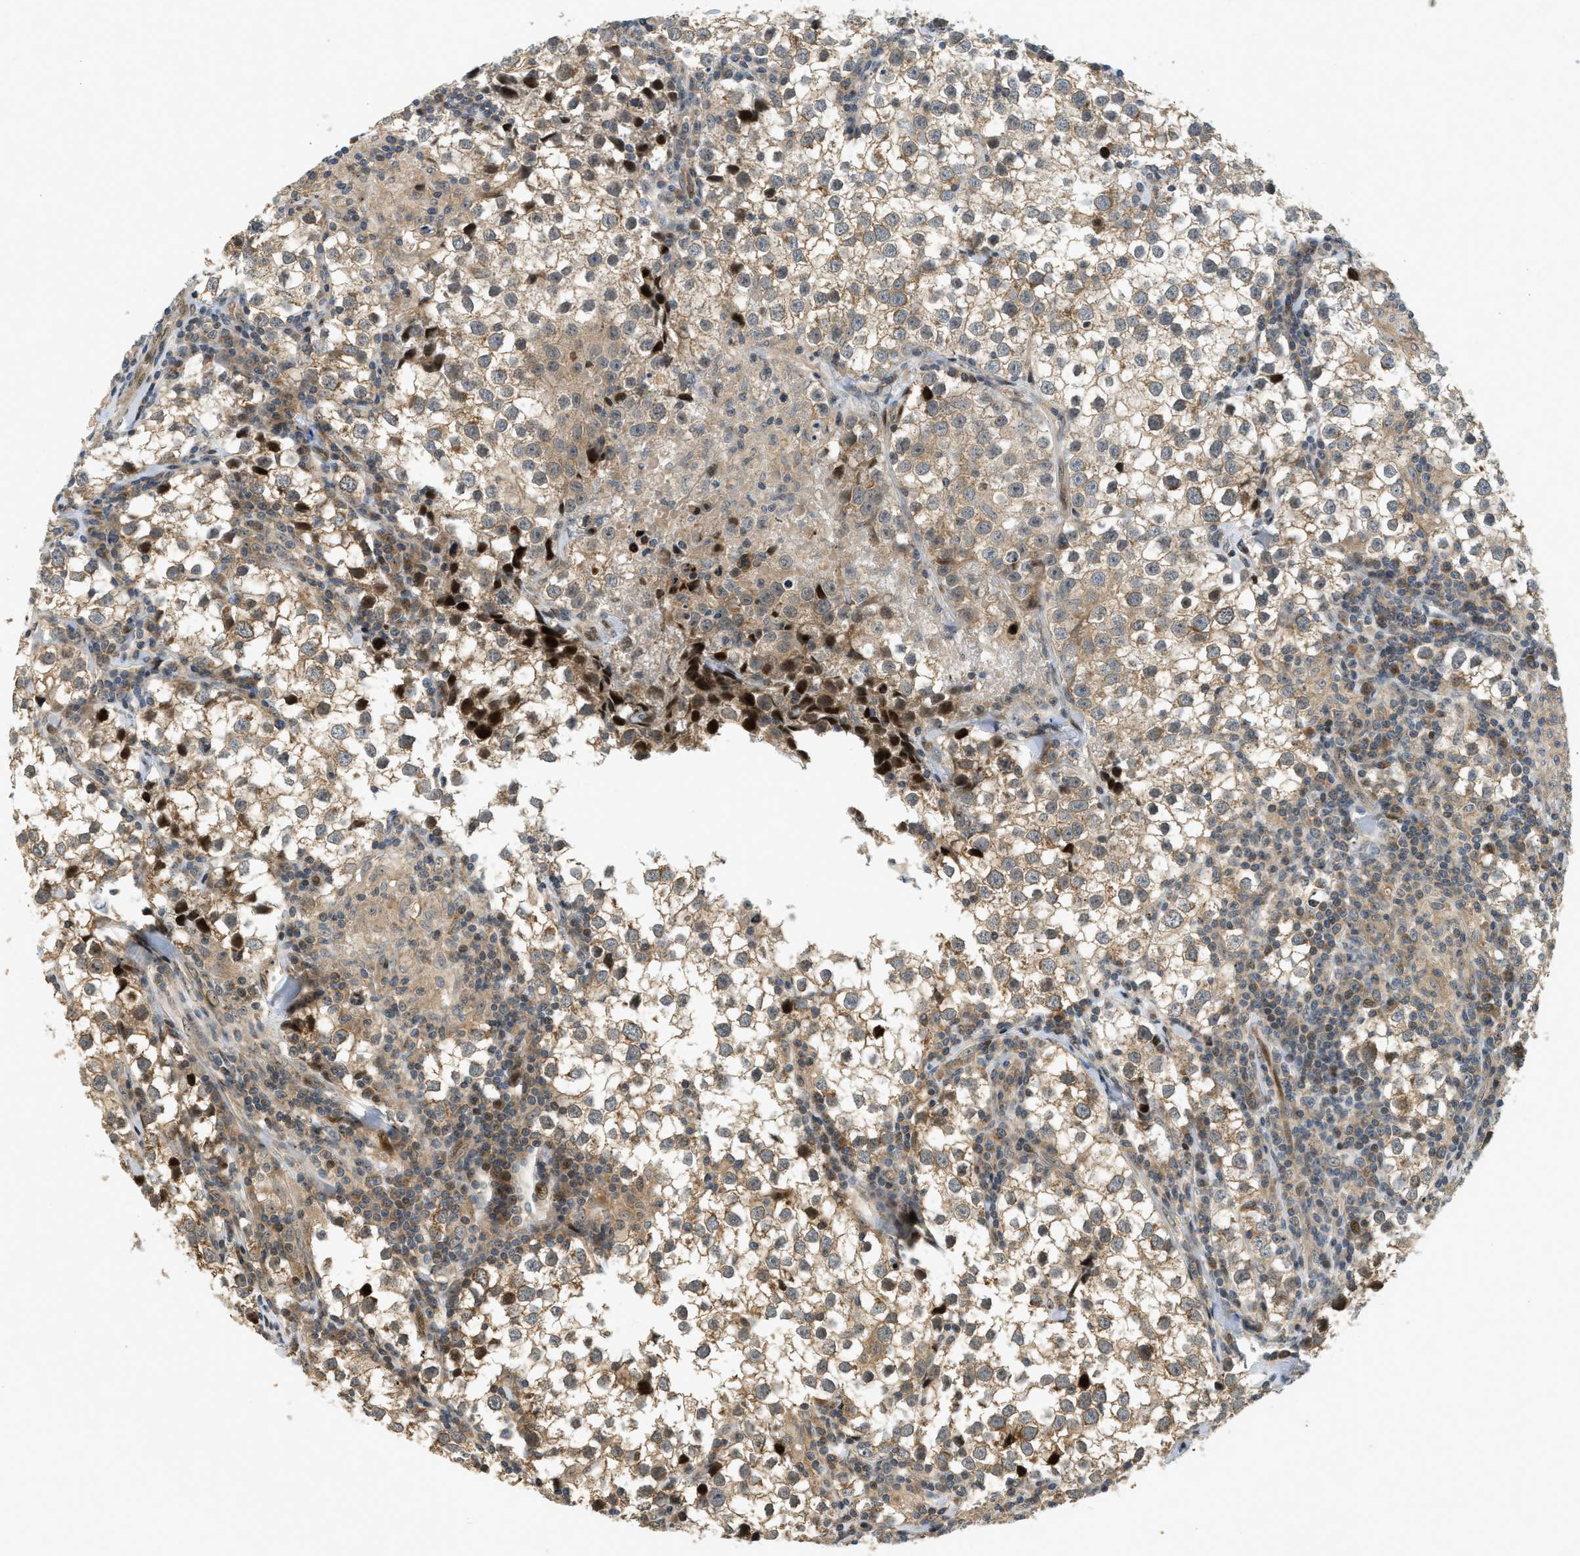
{"staining": {"intensity": "moderate", "quantity": "25%-75%", "location": "cytoplasmic/membranous"}, "tissue": "testis cancer", "cell_type": "Tumor cells", "image_type": "cancer", "snomed": [{"axis": "morphology", "description": "Seminoma, NOS"}, {"axis": "morphology", "description": "Carcinoma, Embryonal, NOS"}, {"axis": "topography", "description": "Testis"}], "caption": "This photomicrograph reveals testis cancer stained with immunohistochemistry to label a protein in brown. The cytoplasmic/membranous of tumor cells show moderate positivity for the protein. Nuclei are counter-stained blue.", "gene": "TRAPPC14", "patient": {"sex": "male", "age": 36}}